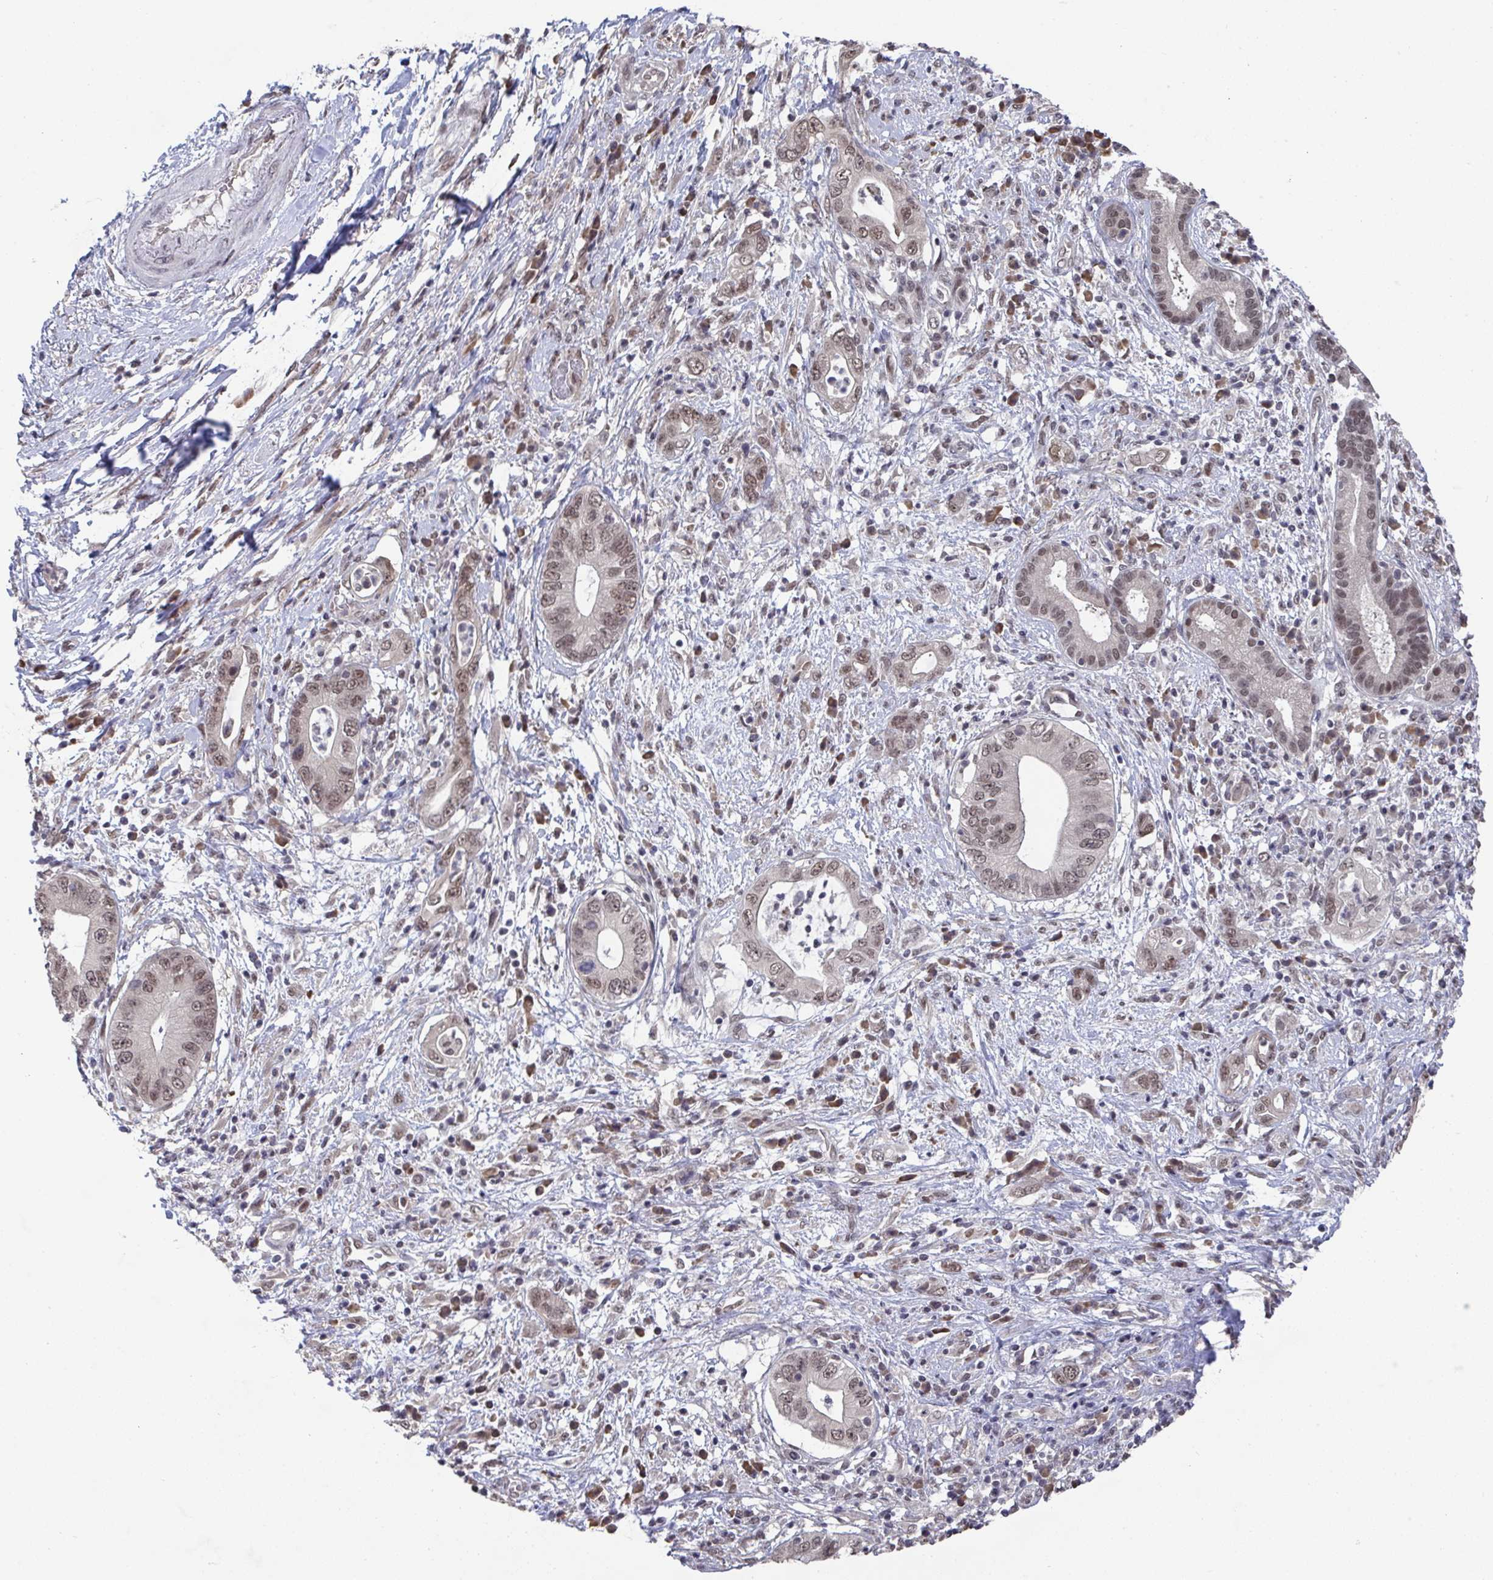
{"staining": {"intensity": "moderate", "quantity": ">75%", "location": "nuclear"}, "tissue": "pancreatic cancer", "cell_type": "Tumor cells", "image_type": "cancer", "snomed": [{"axis": "morphology", "description": "Adenocarcinoma, NOS"}, {"axis": "topography", "description": "Pancreas"}], "caption": "Protein expression analysis of human pancreatic cancer (adenocarcinoma) reveals moderate nuclear positivity in about >75% of tumor cells.", "gene": "JMJD1C", "patient": {"sex": "female", "age": 72}}